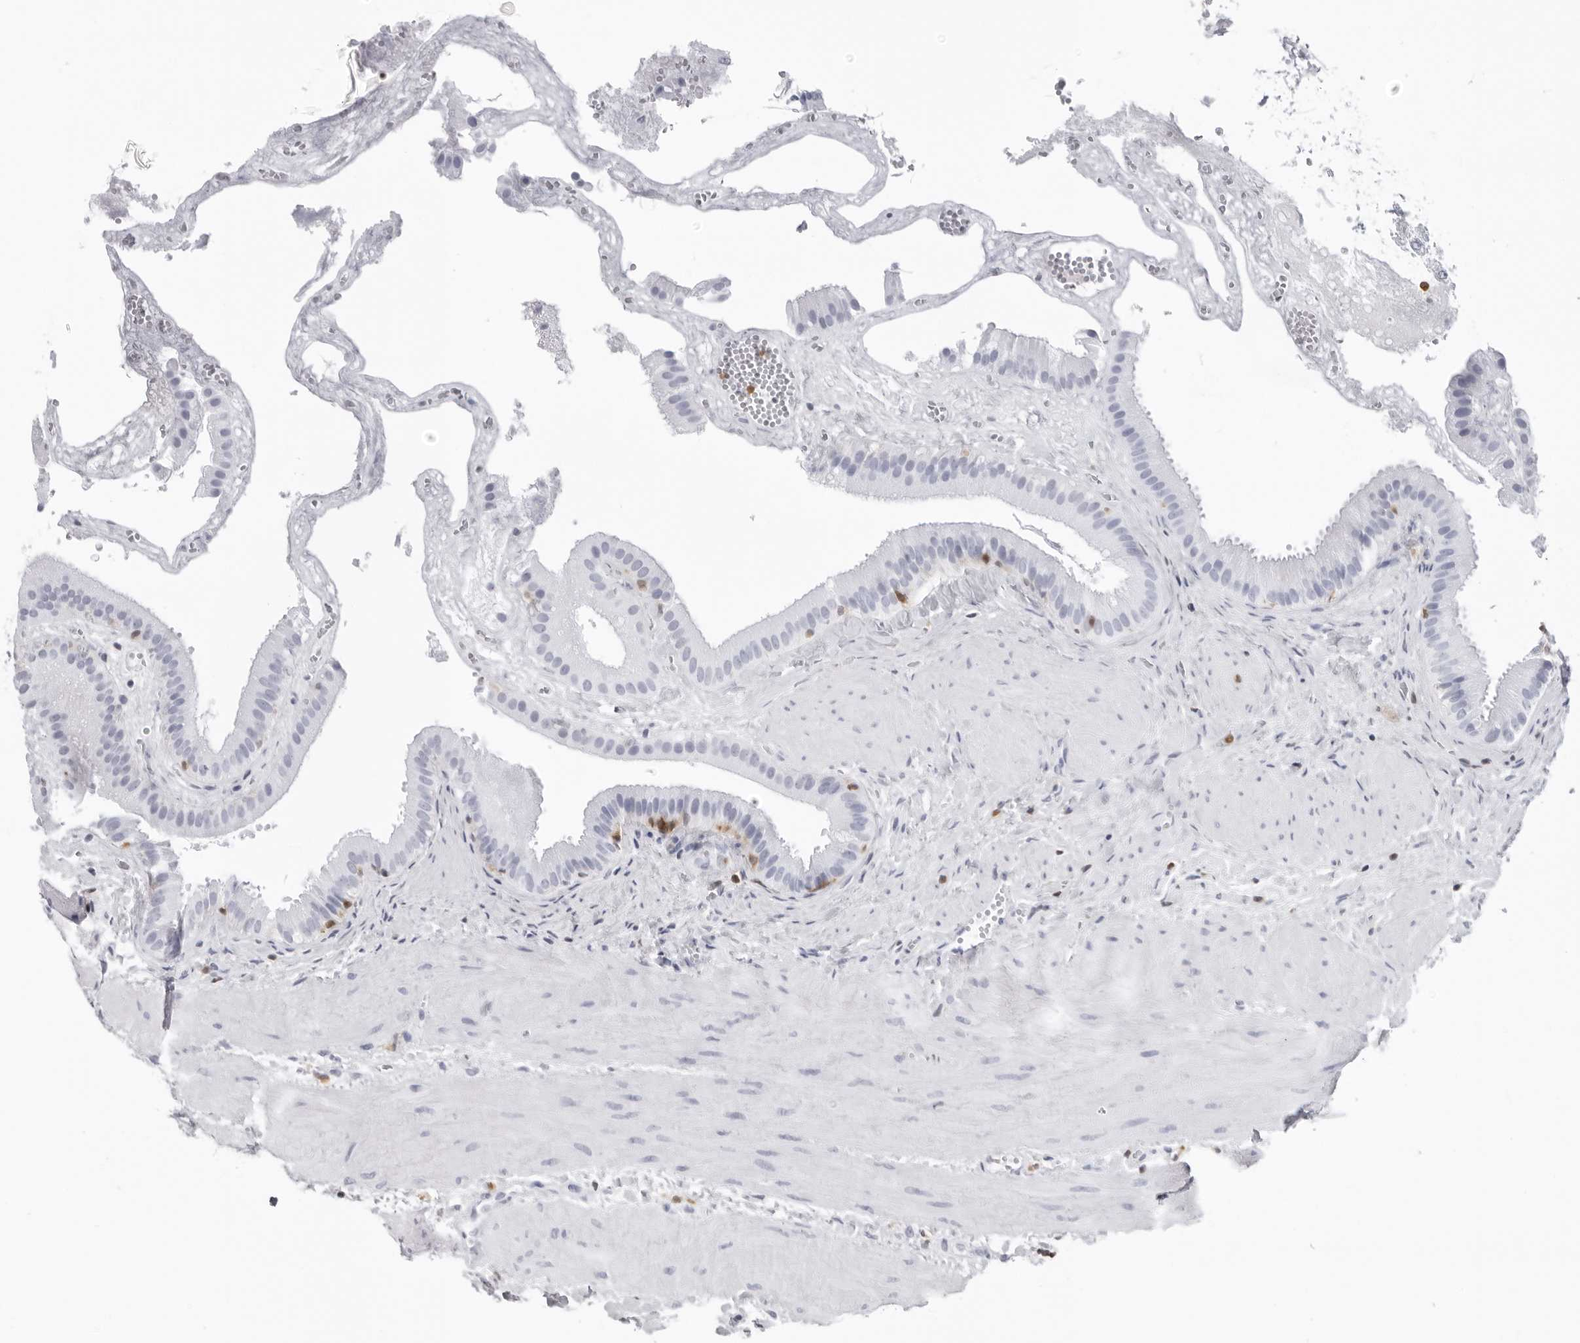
{"staining": {"intensity": "negative", "quantity": "none", "location": "none"}, "tissue": "gallbladder", "cell_type": "Glandular cells", "image_type": "normal", "snomed": [{"axis": "morphology", "description": "Normal tissue, NOS"}, {"axis": "topography", "description": "Gallbladder"}], "caption": "The histopathology image demonstrates no significant expression in glandular cells of gallbladder. The staining is performed using DAB (3,3'-diaminobenzidine) brown chromogen with nuclei counter-stained in using hematoxylin.", "gene": "FMNL1", "patient": {"sex": "male", "age": 55}}